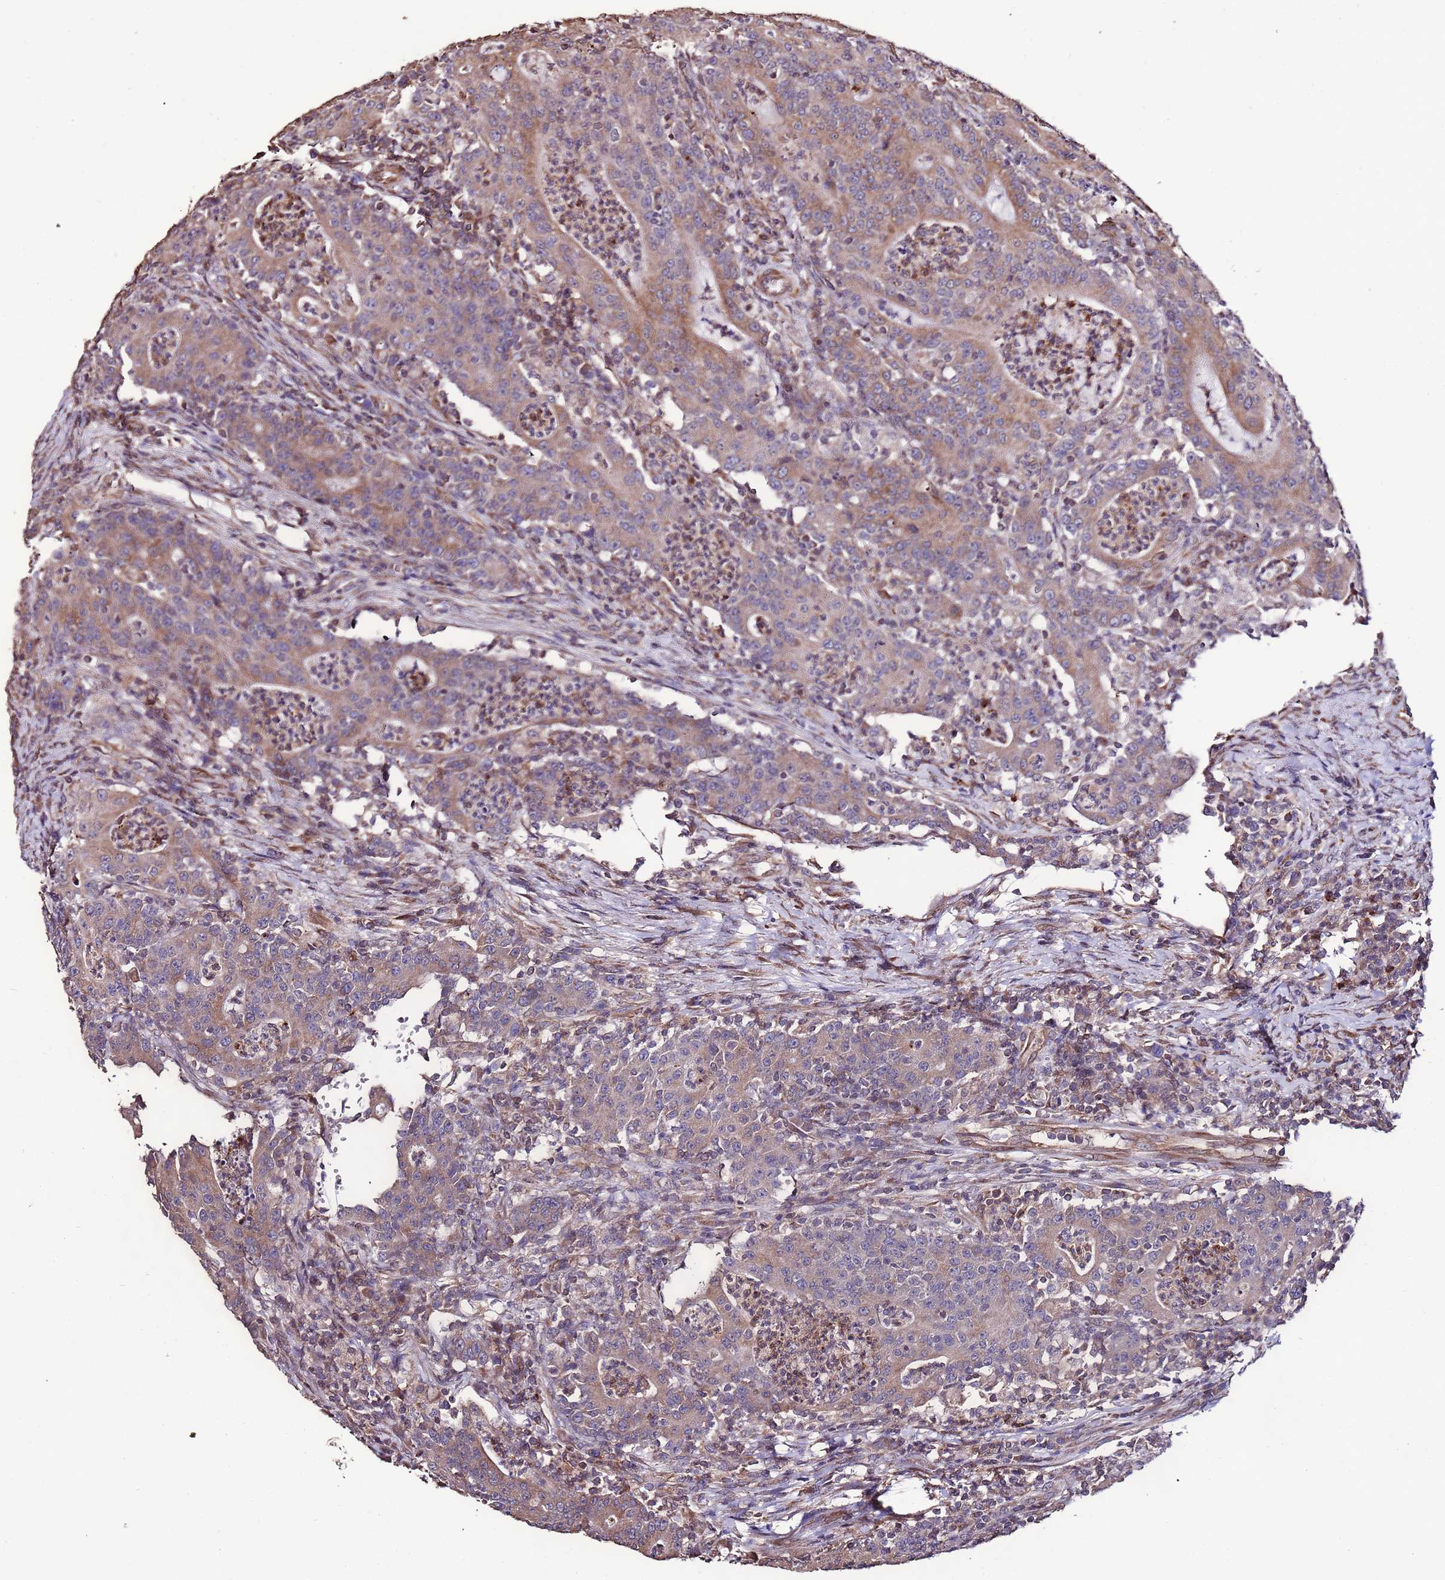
{"staining": {"intensity": "moderate", "quantity": ">75%", "location": "cytoplasmic/membranous"}, "tissue": "colorectal cancer", "cell_type": "Tumor cells", "image_type": "cancer", "snomed": [{"axis": "morphology", "description": "Adenocarcinoma, NOS"}, {"axis": "topography", "description": "Colon"}], "caption": "Brown immunohistochemical staining in human colorectal adenocarcinoma reveals moderate cytoplasmic/membranous expression in approximately >75% of tumor cells.", "gene": "SLC41A3", "patient": {"sex": "male", "age": 83}}